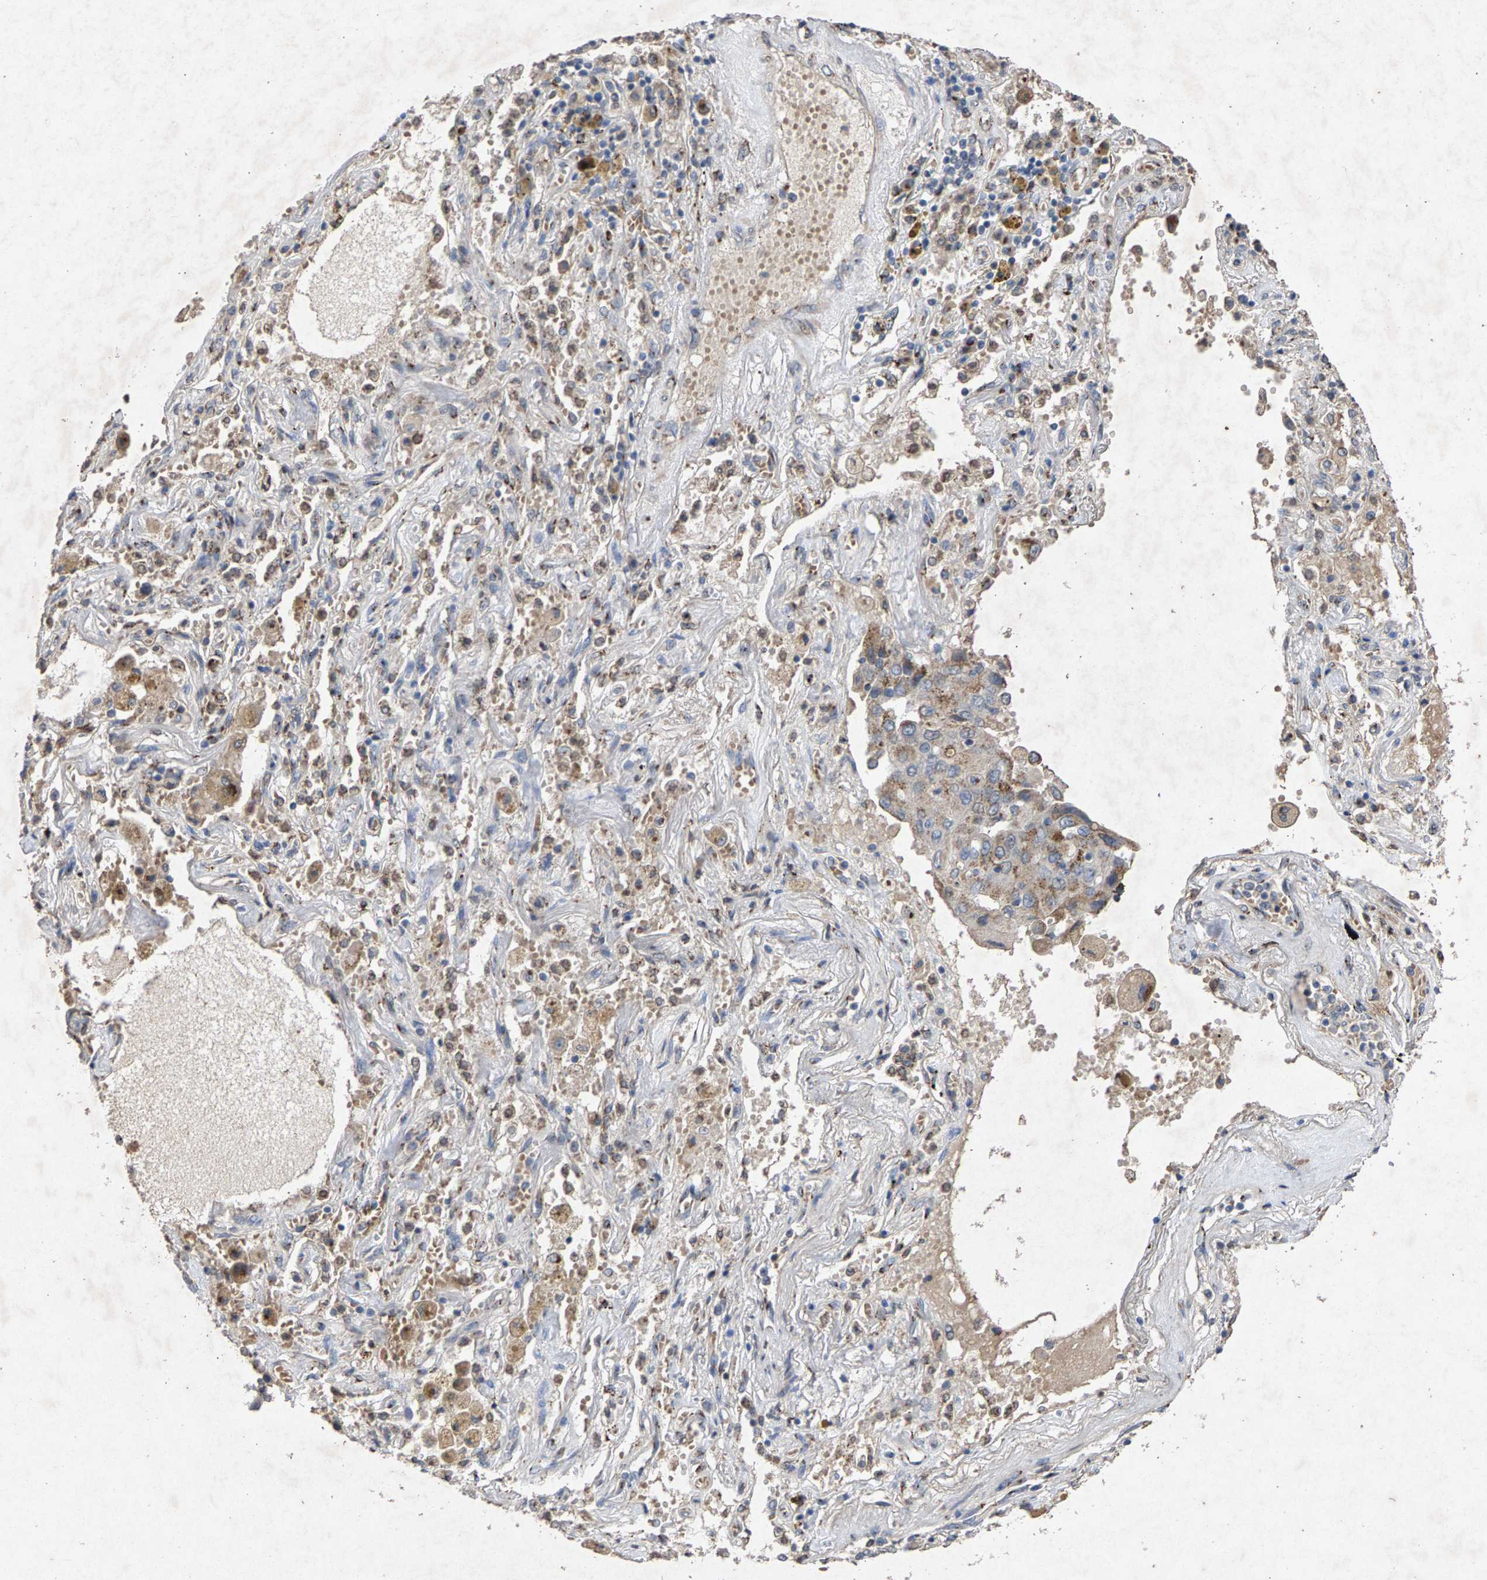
{"staining": {"intensity": "weak", "quantity": "25%-75%", "location": "cytoplasmic/membranous"}, "tissue": "lung cancer", "cell_type": "Tumor cells", "image_type": "cancer", "snomed": [{"axis": "morphology", "description": "Adenocarcinoma, NOS"}, {"axis": "topography", "description": "Lung"}], "caption": "A photomicrograph of lung cancer stained for a protein shows weak cytoplasmic/membranous brown staining in tumor cells. (brown staining indicates protein expression, while blue staining denotes nuclei).", "gene": "MAN2A1", "patient": {"sex": "female", "age": 65}}